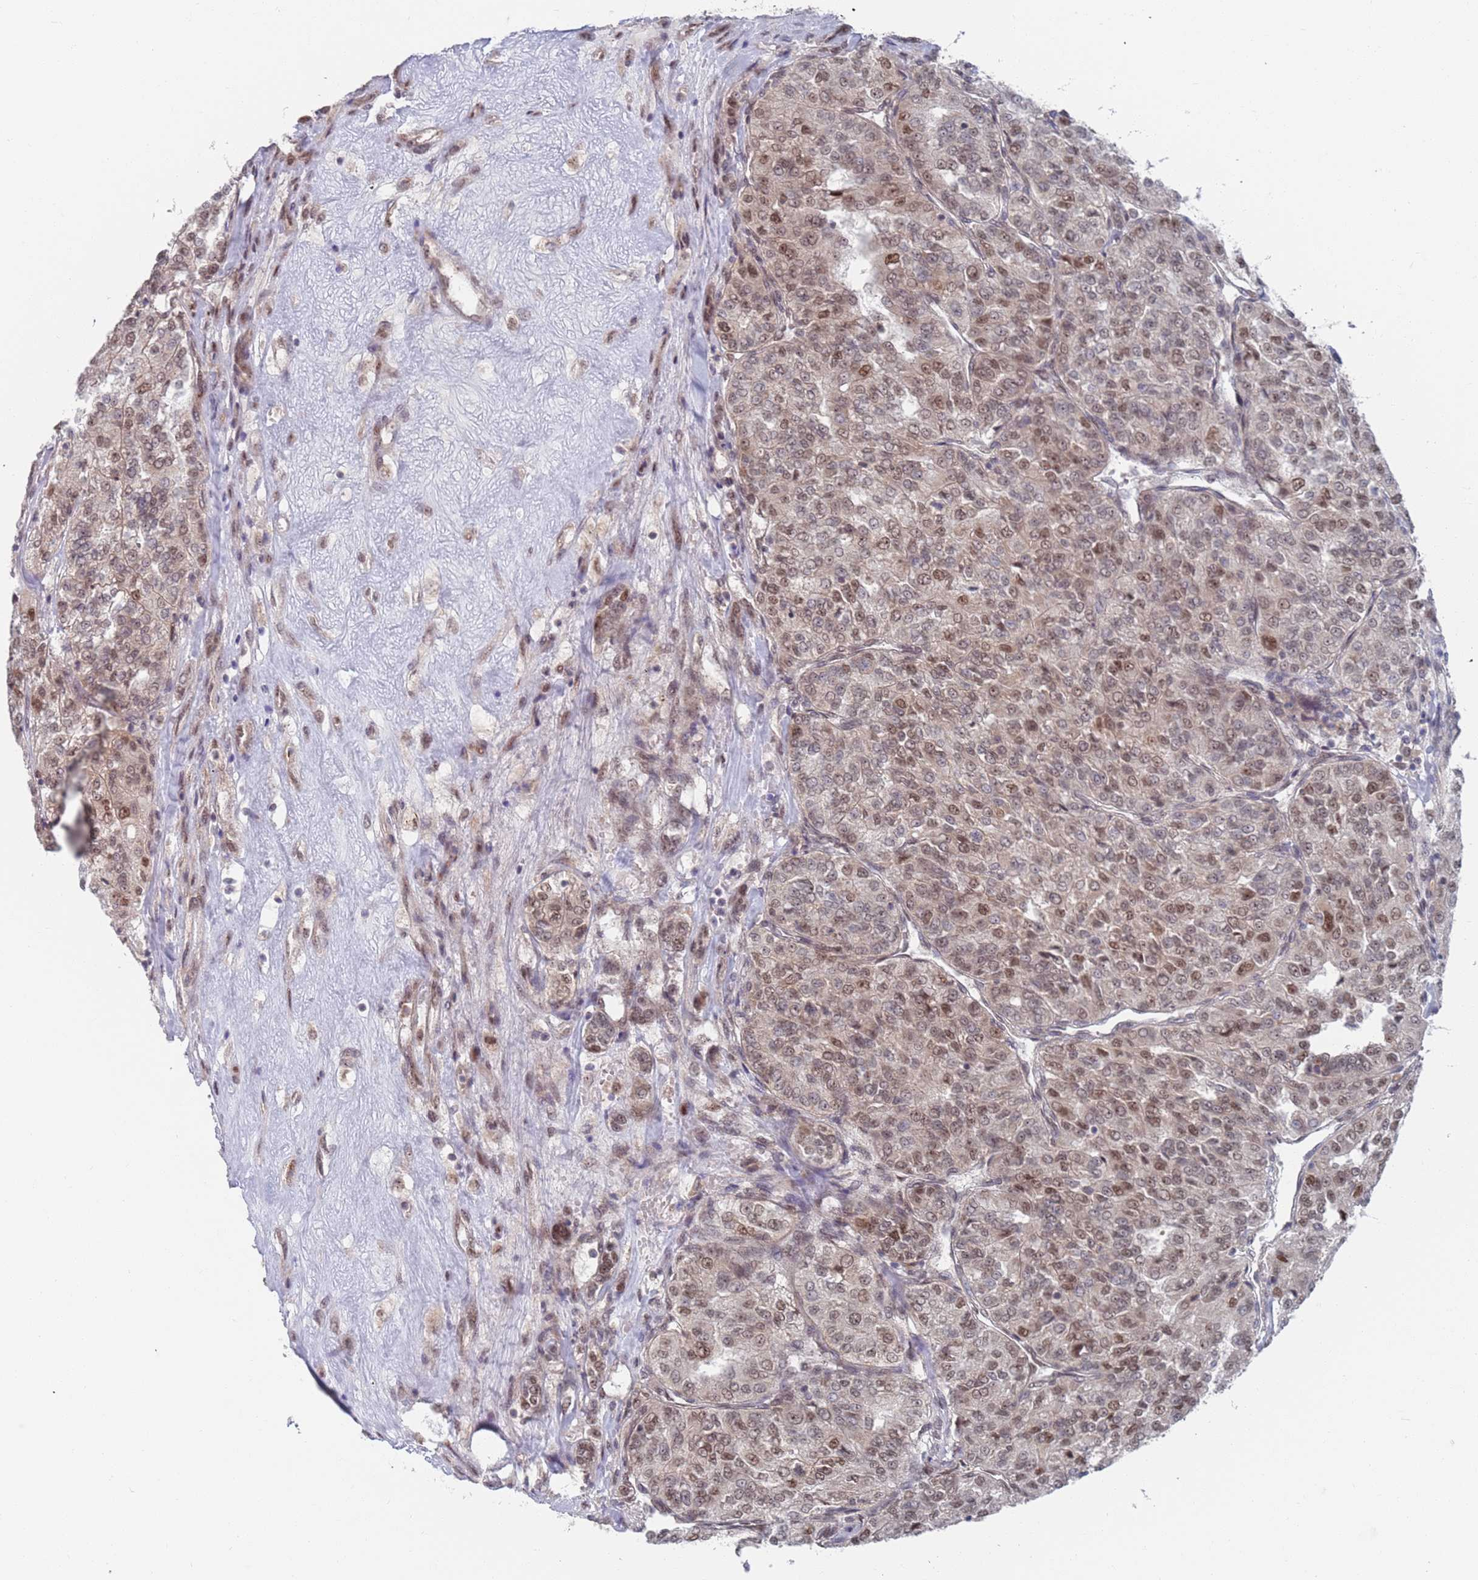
{"staining": {"intensity": "weak", "quantity": "25%-75%", "location": "nuclear"}, "tissue": "renal cancer", "cell_type": "Tumor cells", "image_type": "cancer", "snomed": [{"axis": "morphology", "description": "Adenocarcinoma, NOS"}, {"axis": "topography", "description": "Kidney"}], "caption": "Immunohistochemical staining of renal cancer (adenocarcinoma) exhibits low levels of weak nuclear expression in about 25%-75% of tumor cells.", "gene": "RPP25", "patient": {"sex": "female", "age": 63}}